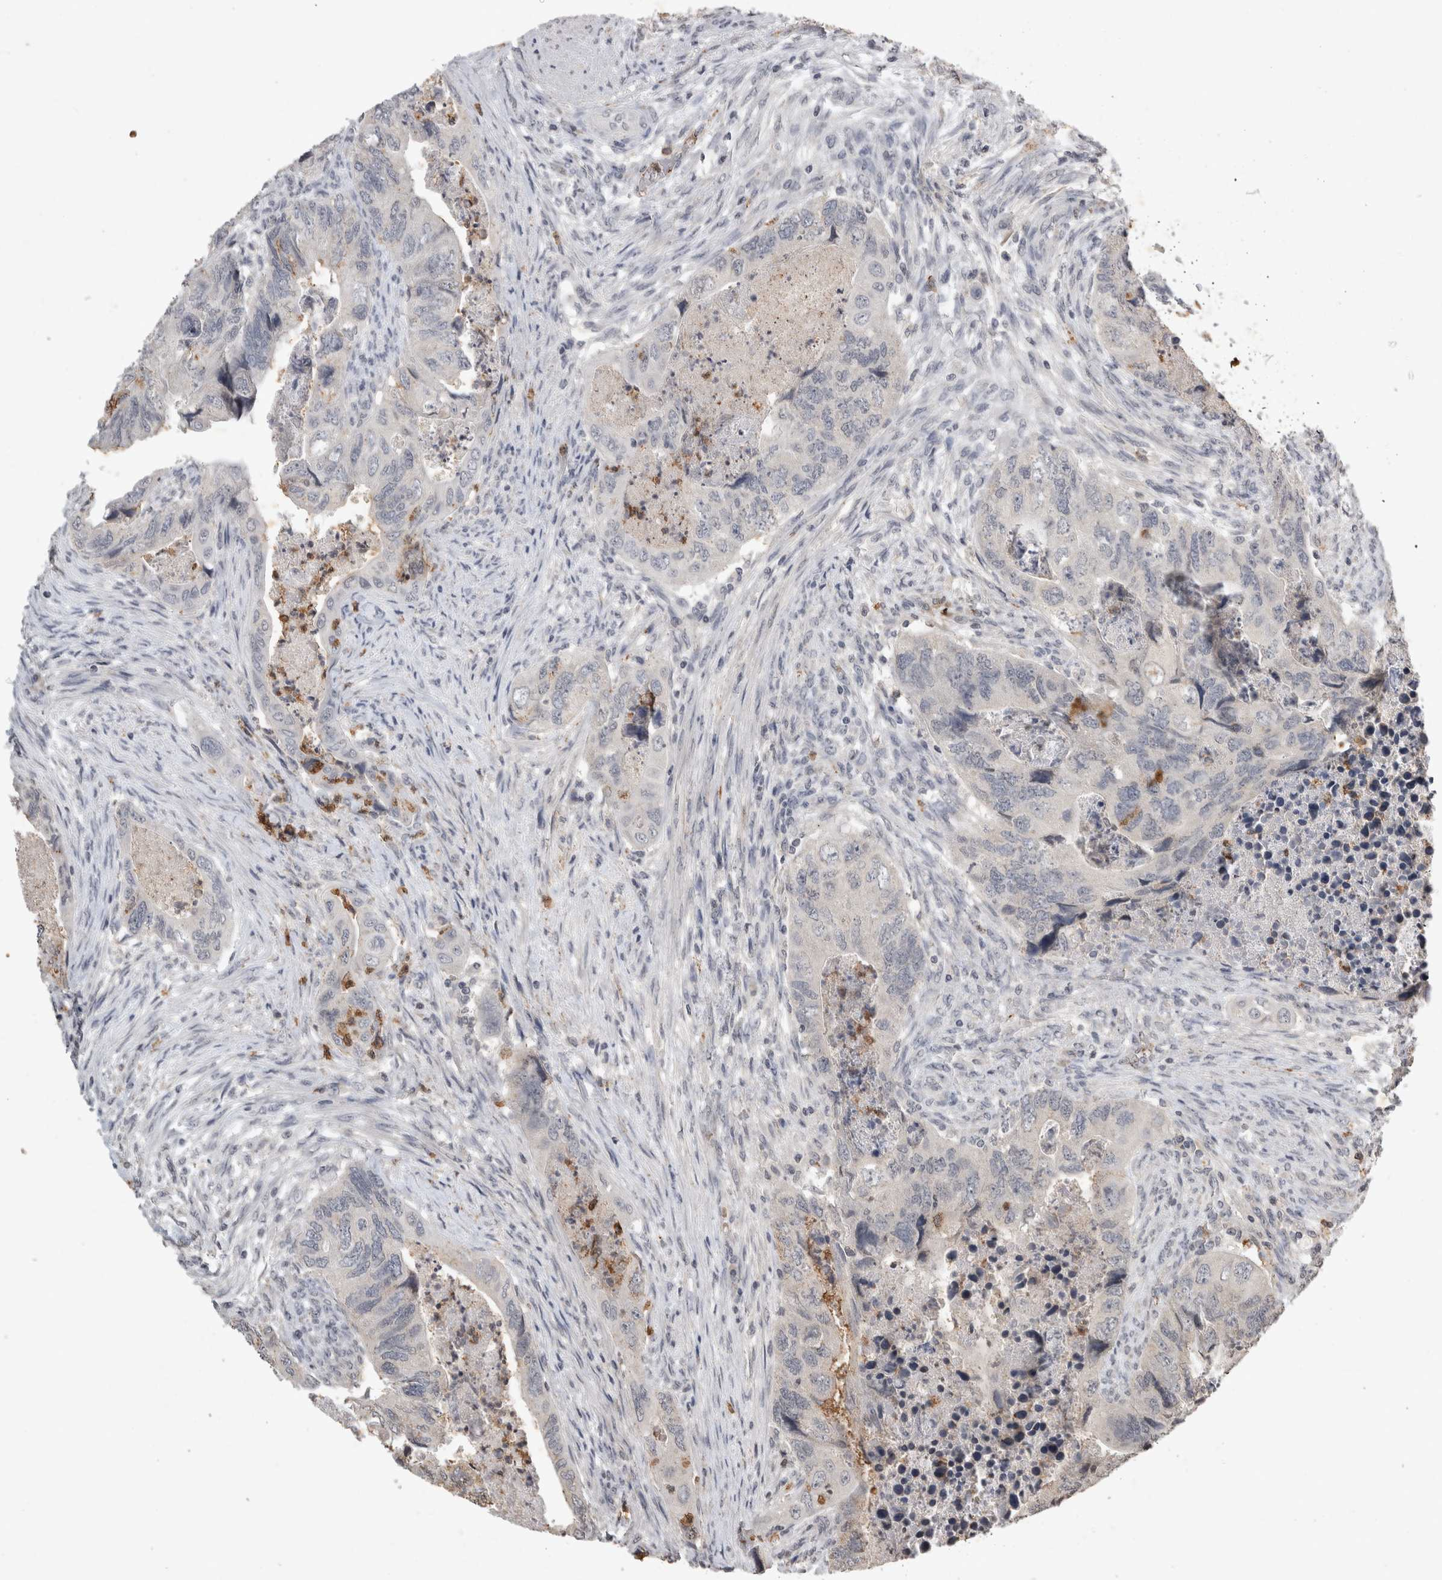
{"staining": {"intensity": "negative", "quantity": "none", "location": "none"}, "tissue": "colorectal cancer", "cell_type": "Tumor cells", "image_type": "cancer", "snomed": [{"axis": "morphology", "description": "Adenocarcinoma, NOS"}, {"axis": "topography", "description": "Rectum"}], "caption": "This is a histopathology image of immunohistochemistry staining of adenocarcinoma (colorectal), which shows no staining in tumor cells.", "gene": "HRK", "patient": {"sex": "male", "age": 63}}